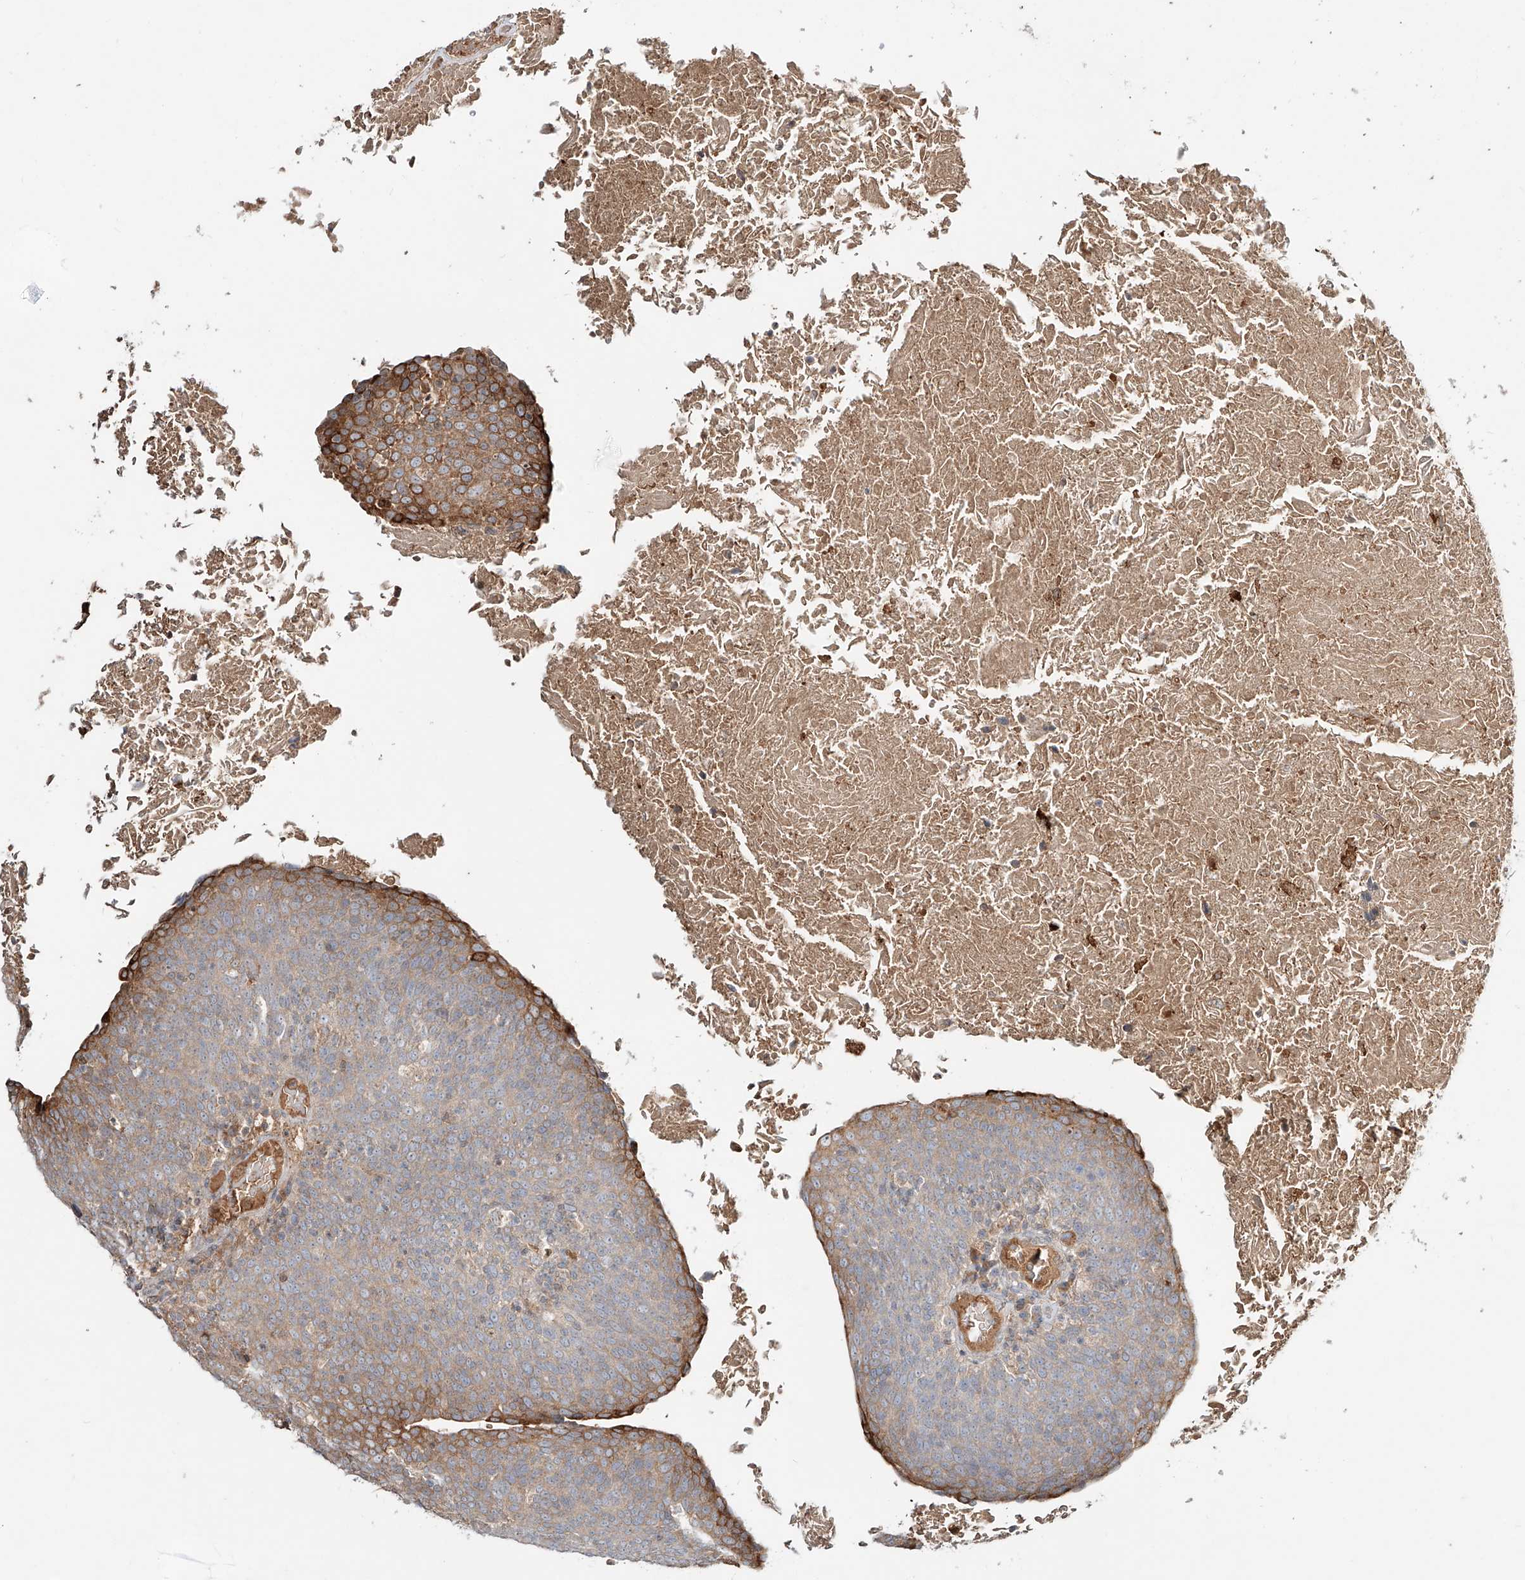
{"staining": {"intensity": "moderate", "quantity": "25%-75%", "location": "cytoplasmic/membranous"}, "tissue": "head and neck cancer", "cell_type": "Tumor cells", "image_type": "cancer", "snomed": [{"axis": "morphology", "description": "Squamous cell carcinoma, NOS"}, {"axis": "morphology", "description": "Squamous cell carcinoma, metastatic, NOS"}, {"axis": "topography", "description": "Lymph node"}, {"axis": "topography", "description": "Head-Neck"}], "caption": "A histopathology image showing moderate cytoplasmic/membranous staining in about 25%-75% of tumor cells in metastatic squamous cell carcinoma (head and neck), as visualized by brown immunohistochemical staining.", "gene": "ERO1A", "patient": {"sex": "male", "age": 62}}